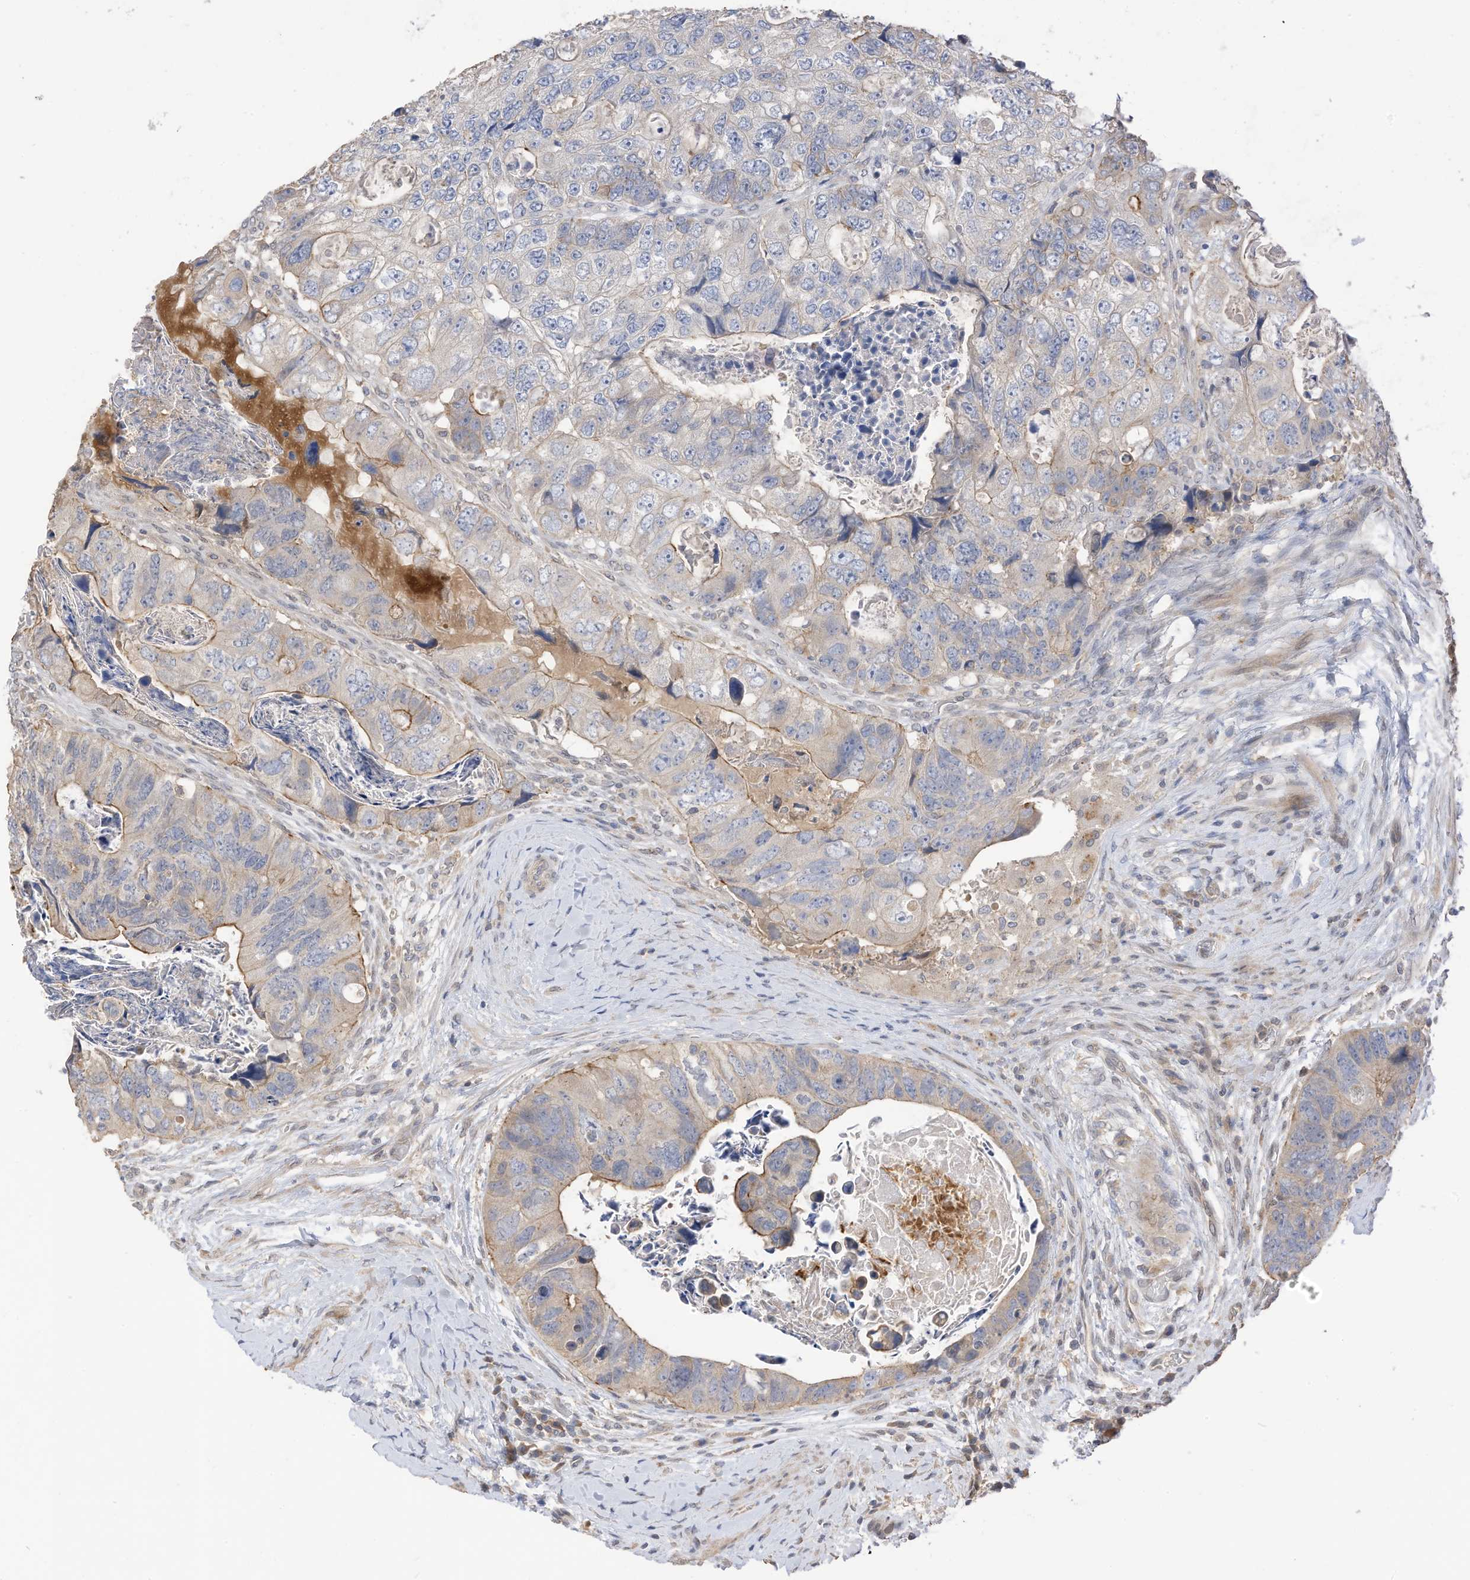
{"staining": {"intensity": "moderate", "quantity": "<25%", "location": "cytoplasmic/membranous"}, "tissue": "colorectal cancer", "cell_type": "Tumor cells", "image_type": "cancer", "snomed": [{"axis": "morphology", "description": "Adenocarcinoma, NOS"}, {"axis": "topography", "description": "Rectum"}], "caption": "Immunohistochemistry (IHC) photomicrograph of adenocarcinoma (colorectal) stained for a protein (brown), which shows low levels of moderate cytoplasmic/membranous expression in about <25% of tumor cells.", "gene": "REC8", "patient": {"sex": "male", "age": 59}}